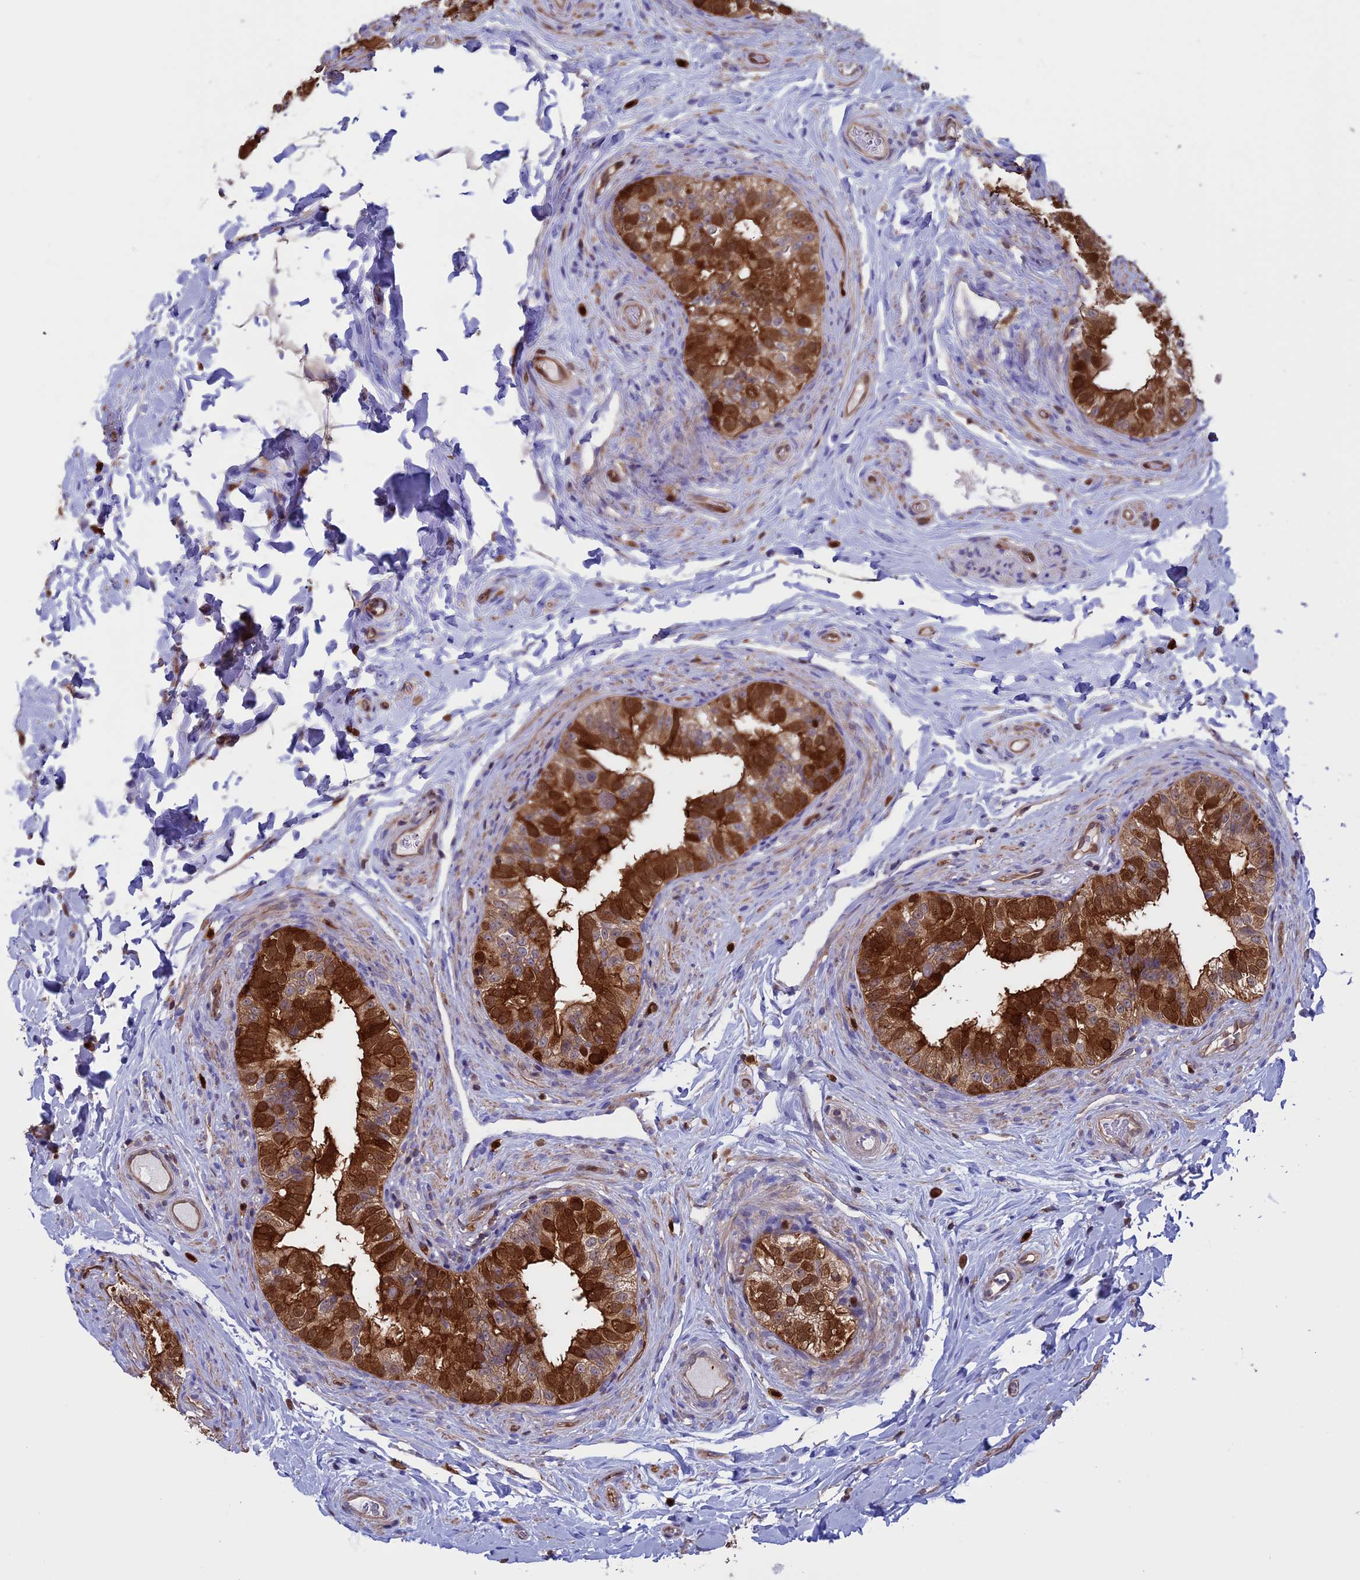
{"staining": {"intensity": "strong", "quantity": ">75%", "location": "cytoplasmic/membranous"}, "tissue": "epididymis", "cell_type": "Glandular cells", "image_type": "normal", "snomed": [{"axis": "morphology", "description": "Normal tissue, NOS"}, {"axis": "topography", "description": "Epididymis"}], "caption": "This image shows unremarkable epididymis stained with IHC to label a protein in brown. The cytoplasmic/membranous of glandular cells show strong positivity for the protein. Nuclei are counter-stained blue.", "gene": "ARHGAP18", "patient": {"sex": "male", "age": 49}}